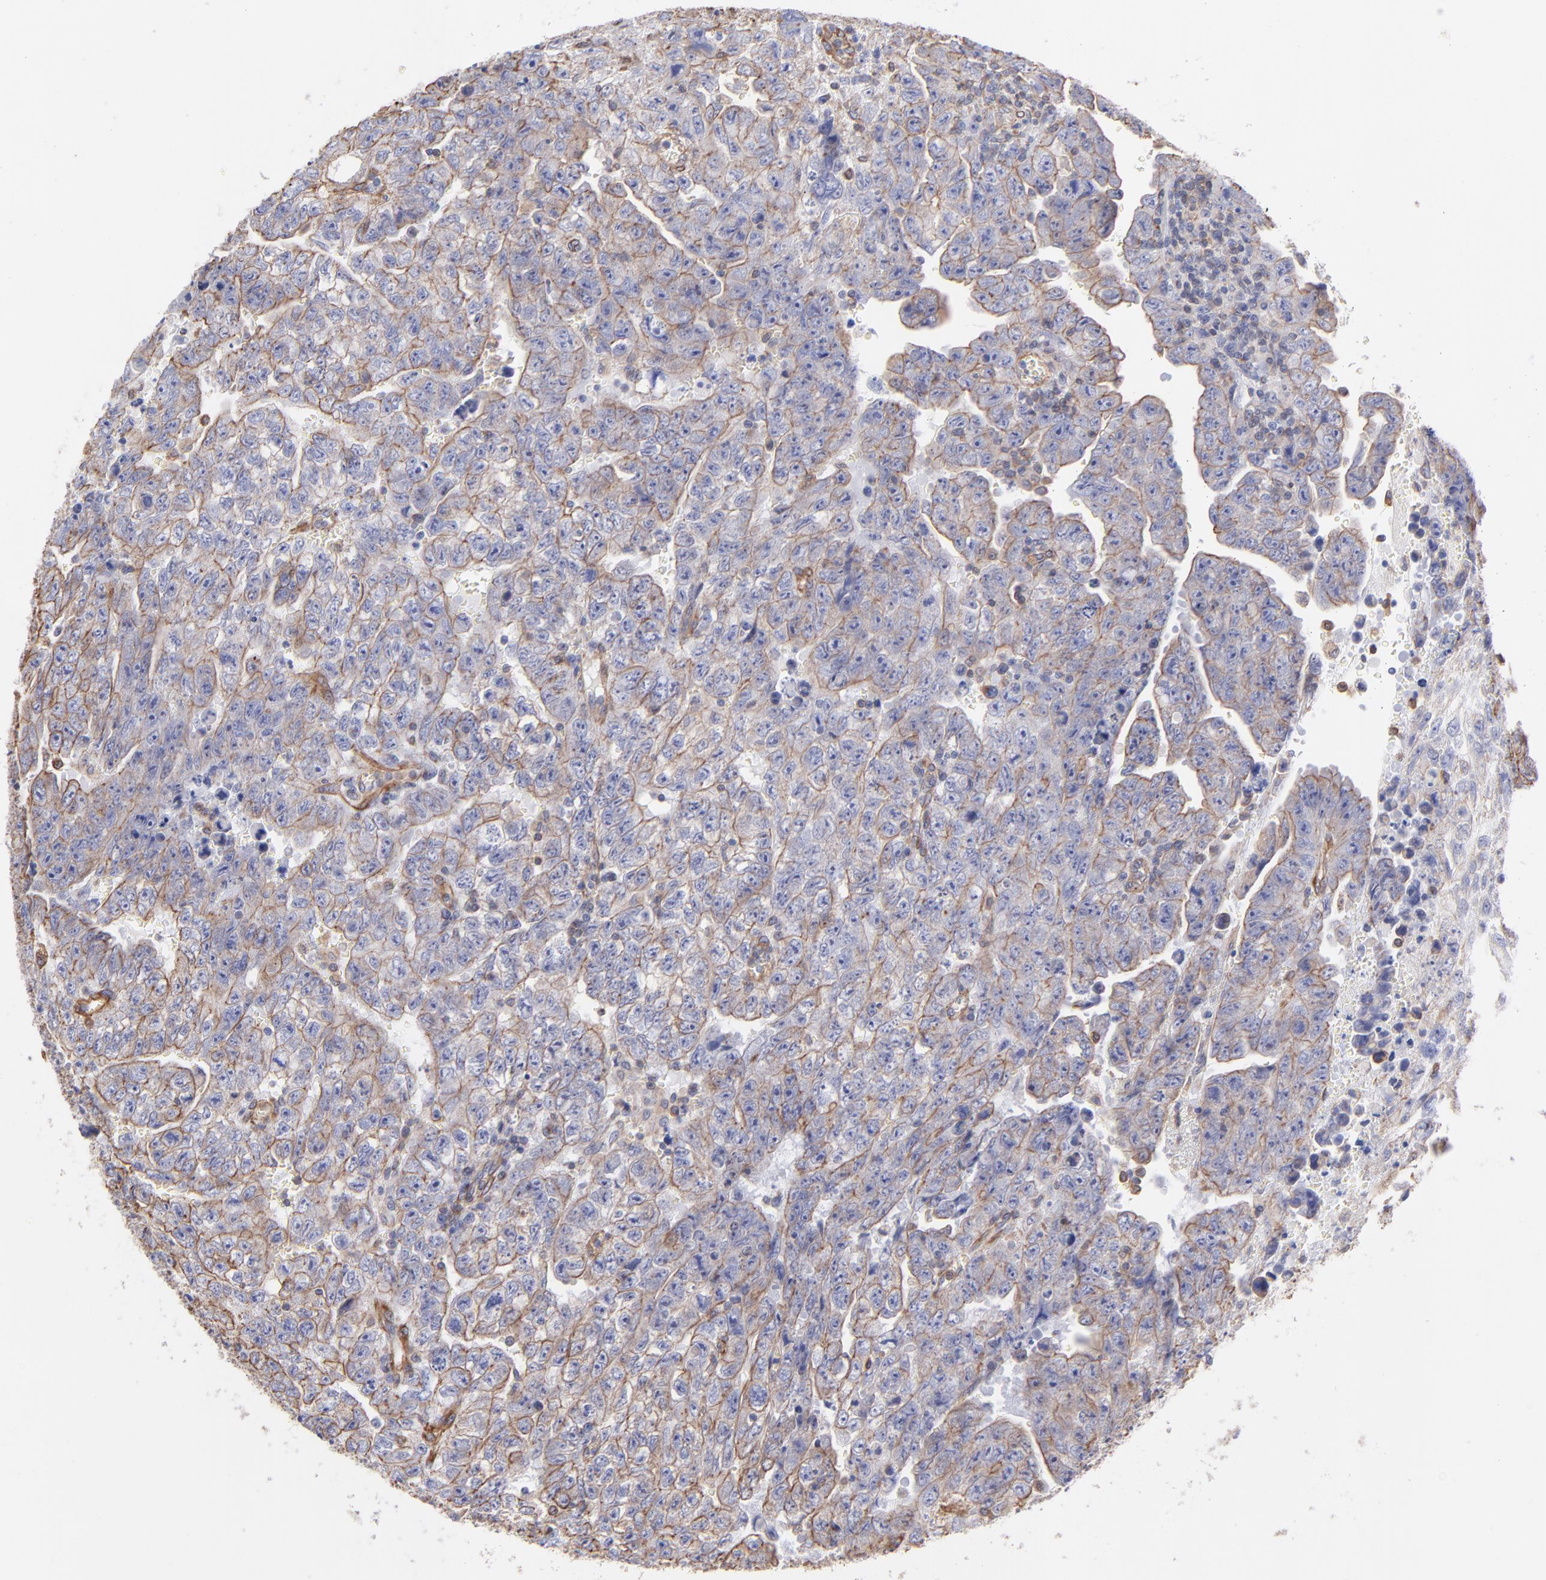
{"staining": {"intensity": "moderate", "quantity": ">75%", "location": "cytoplasmic/membranous"}, "tissue": "testis cancer", "cell_type": "Tumor cells", "image_type": "cancer", "snomed": [{"axis": "morphology", "description": "Carcinoma, Embryonal, NOS"}, {"axis": "topography", "description": "Testis"}], "caption": "Immunohistochemical staining of testis embryonal carcinoma reveals moderate cytoplasmic/membranous protein positivity in approximately >75% of tumor cells.", "gene": "PLEC", "patient": {"sex": "male", "age": 28}}